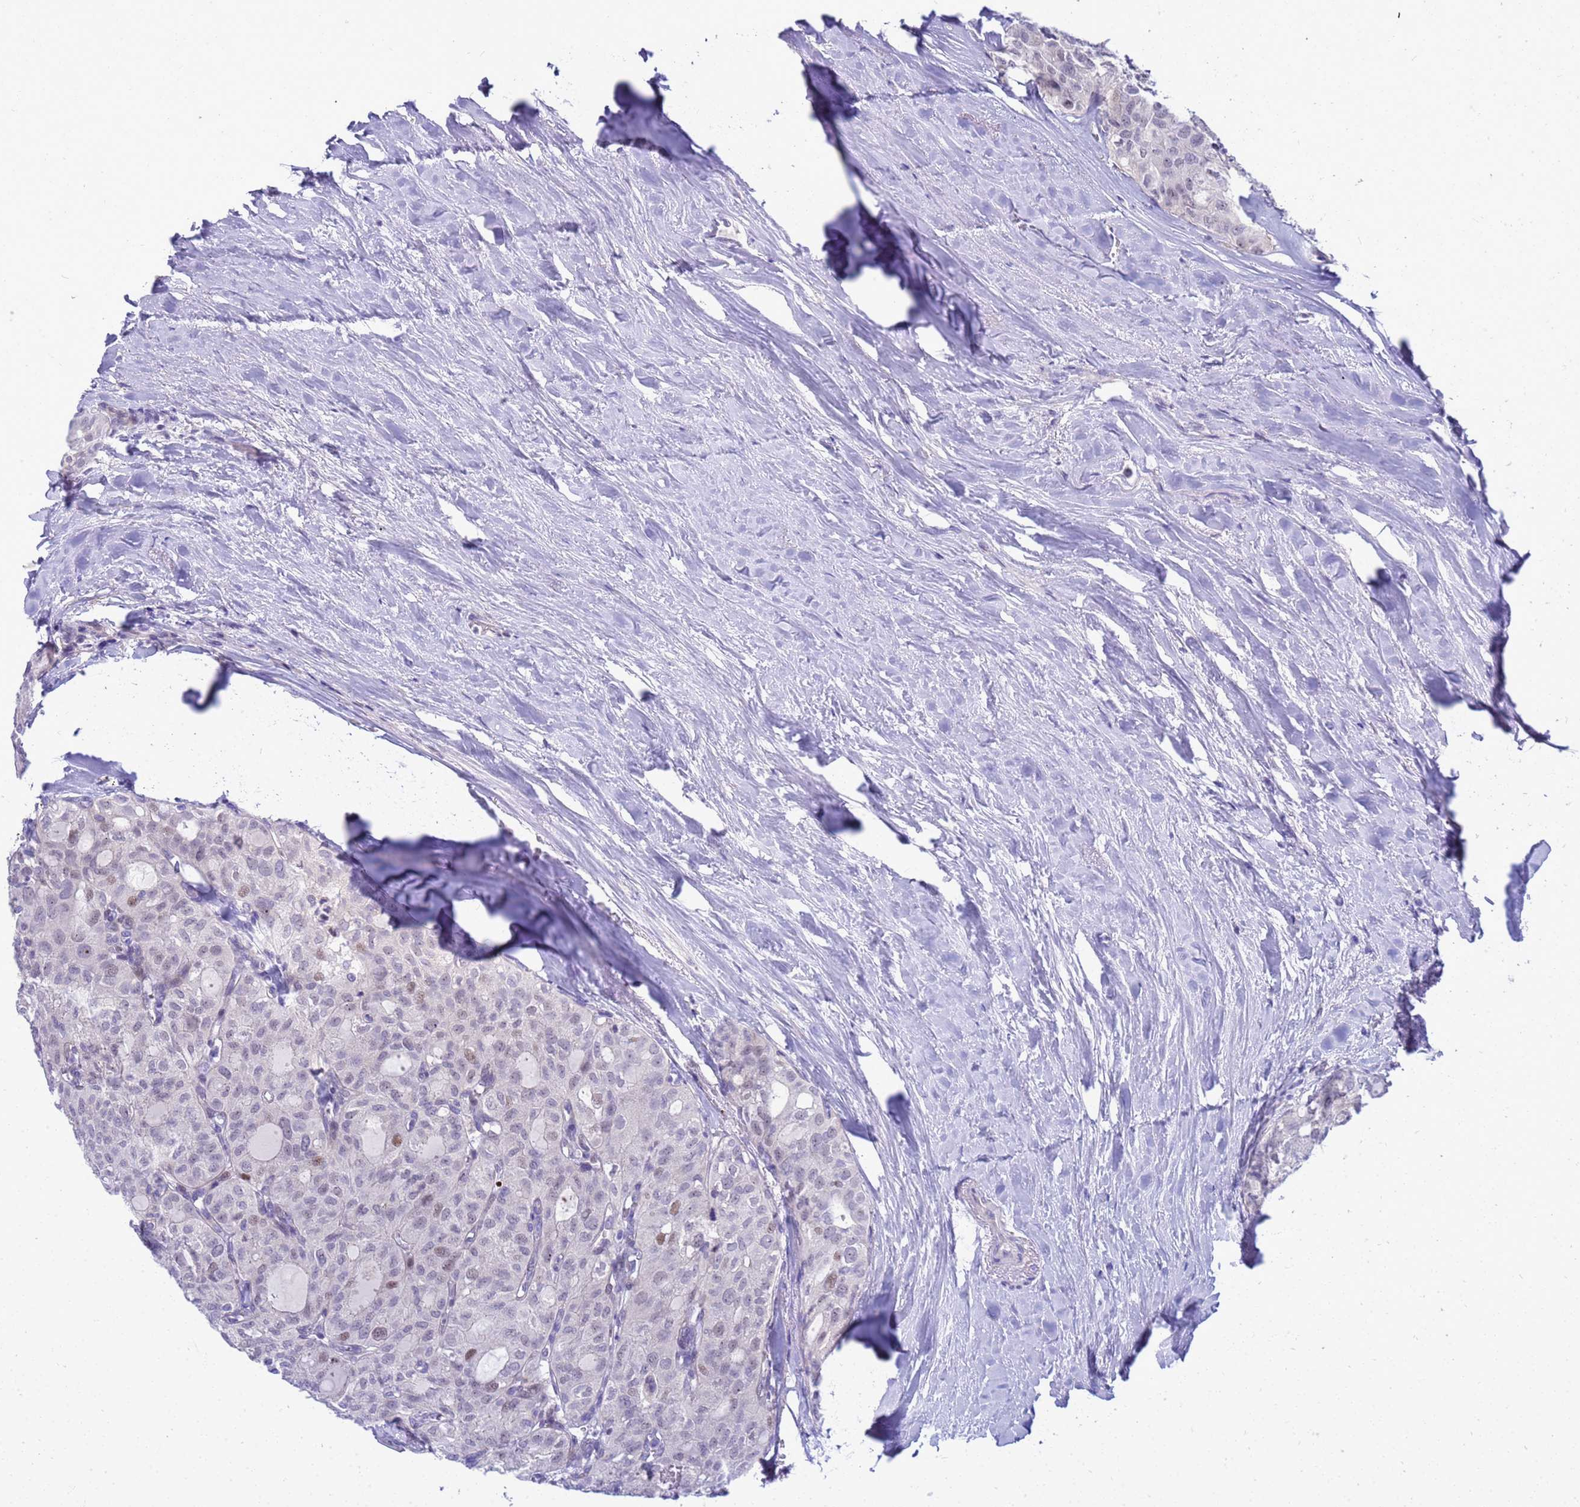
{"staining": {"intensity": "moderate", "quantity": "<25%", "location": "nuclear"}, "tissue": "thyroid cancer", "cell_type": "Tumor cells", "image_type": "cancer", "snomed": [{"axis": "morphology", "description": "Follicular adenoma carcinoma, NOS"}, {"axis": "topography", "description": "Thyroid gland"}], "caption": "This is a photomicrograph of immunohistochemistry staining of thyroid cancer (follicular adenoma carcinoma), which shows moderate expression in the nuclear of tumor cells.", "gene": "LRATD1", "patient": {"sex": "male", "age": 75}}